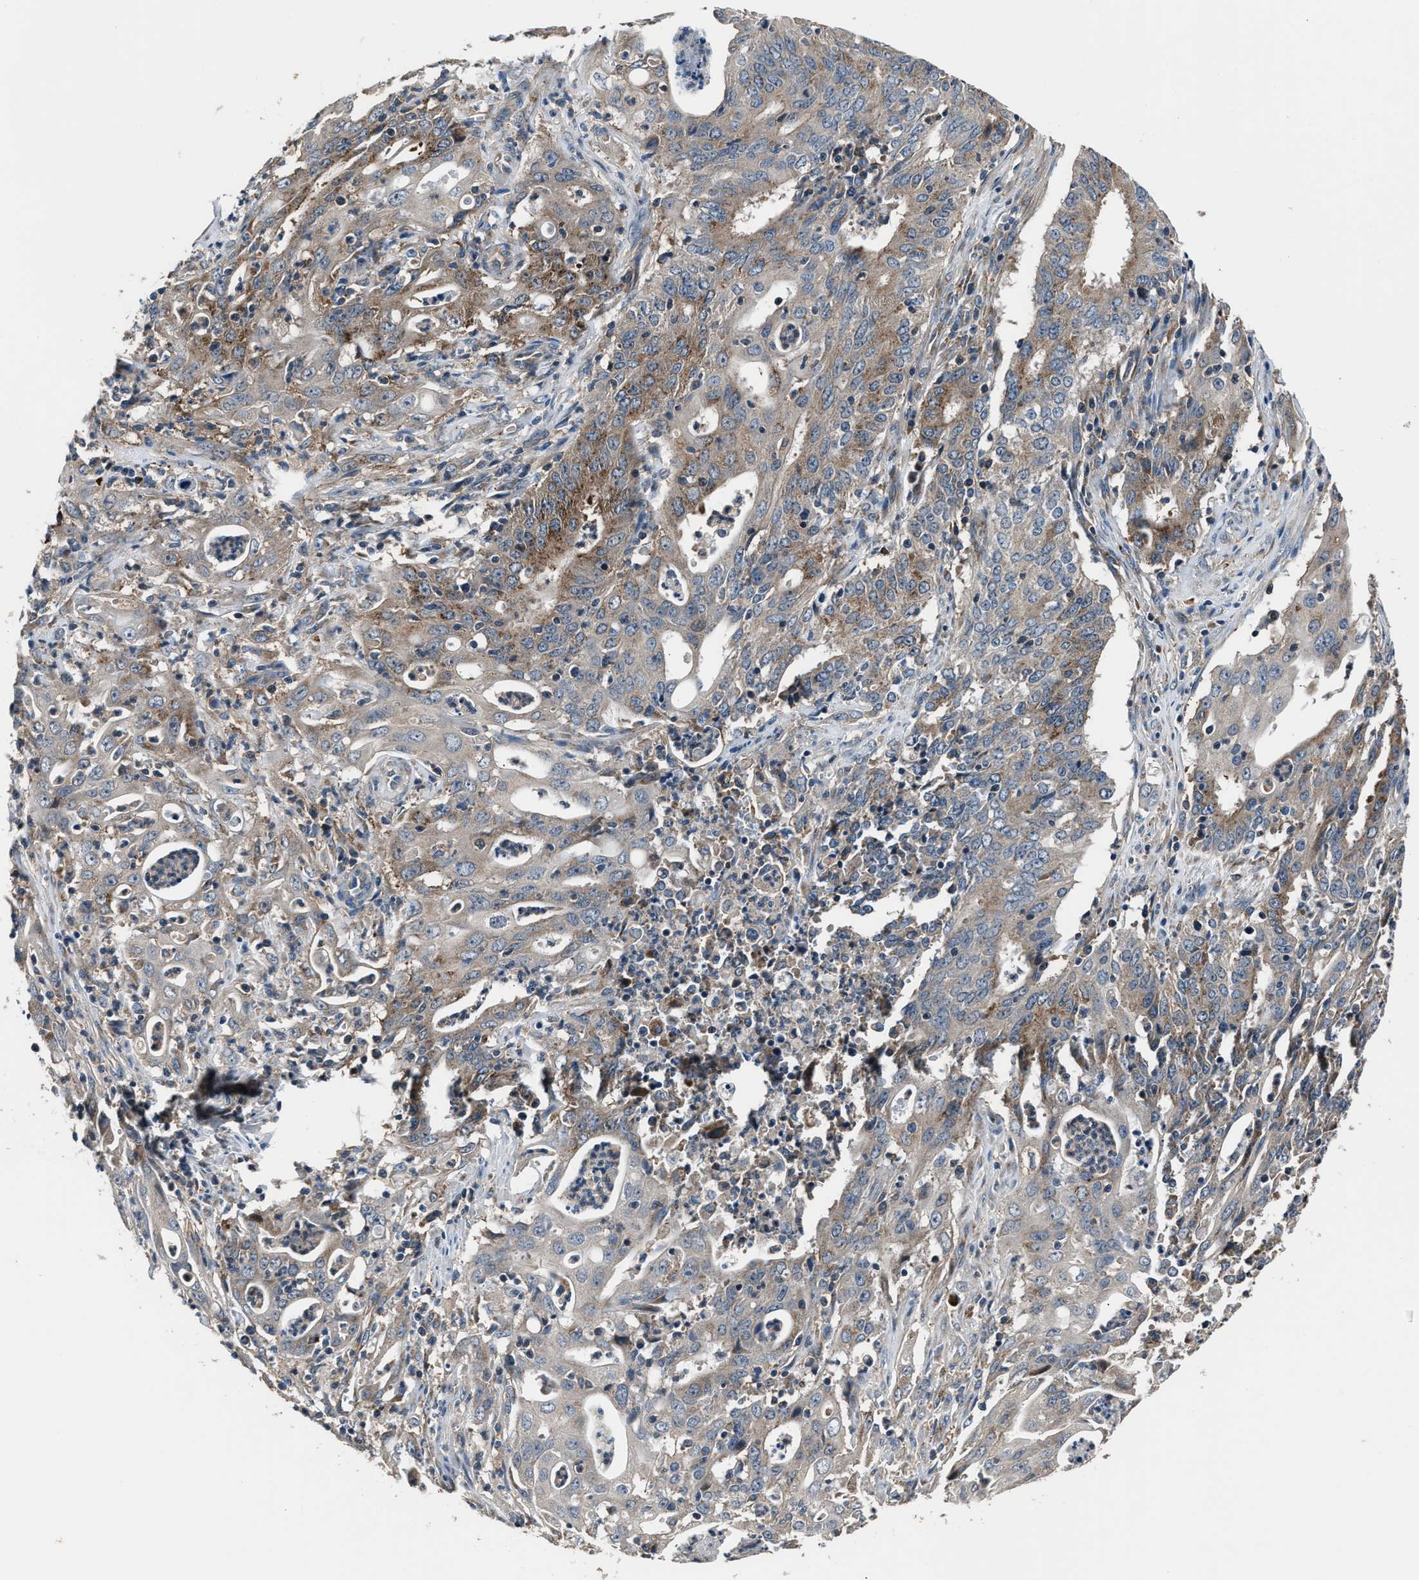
{"staining": {"intensity": "strong", "quantity": ">75%", "location": "cytoplasmic/membranous"}, "tissue": "cervical cancer", "cell_type": "Tumor cells", "image_type": "cancer", "snomed": [{"axis": "morphology", "description": "Adenocarcinoma, NOS"}, {"axis": "topography", "description": "Cervix"}], "caption": "A brown stain highlights strong cytoplasmic/membranous expression of a protein in human adenocarcinoma (cervical) tumor cells.", "gene": "IMPDH2", "patient": {"sex": "female", "age": 44}}